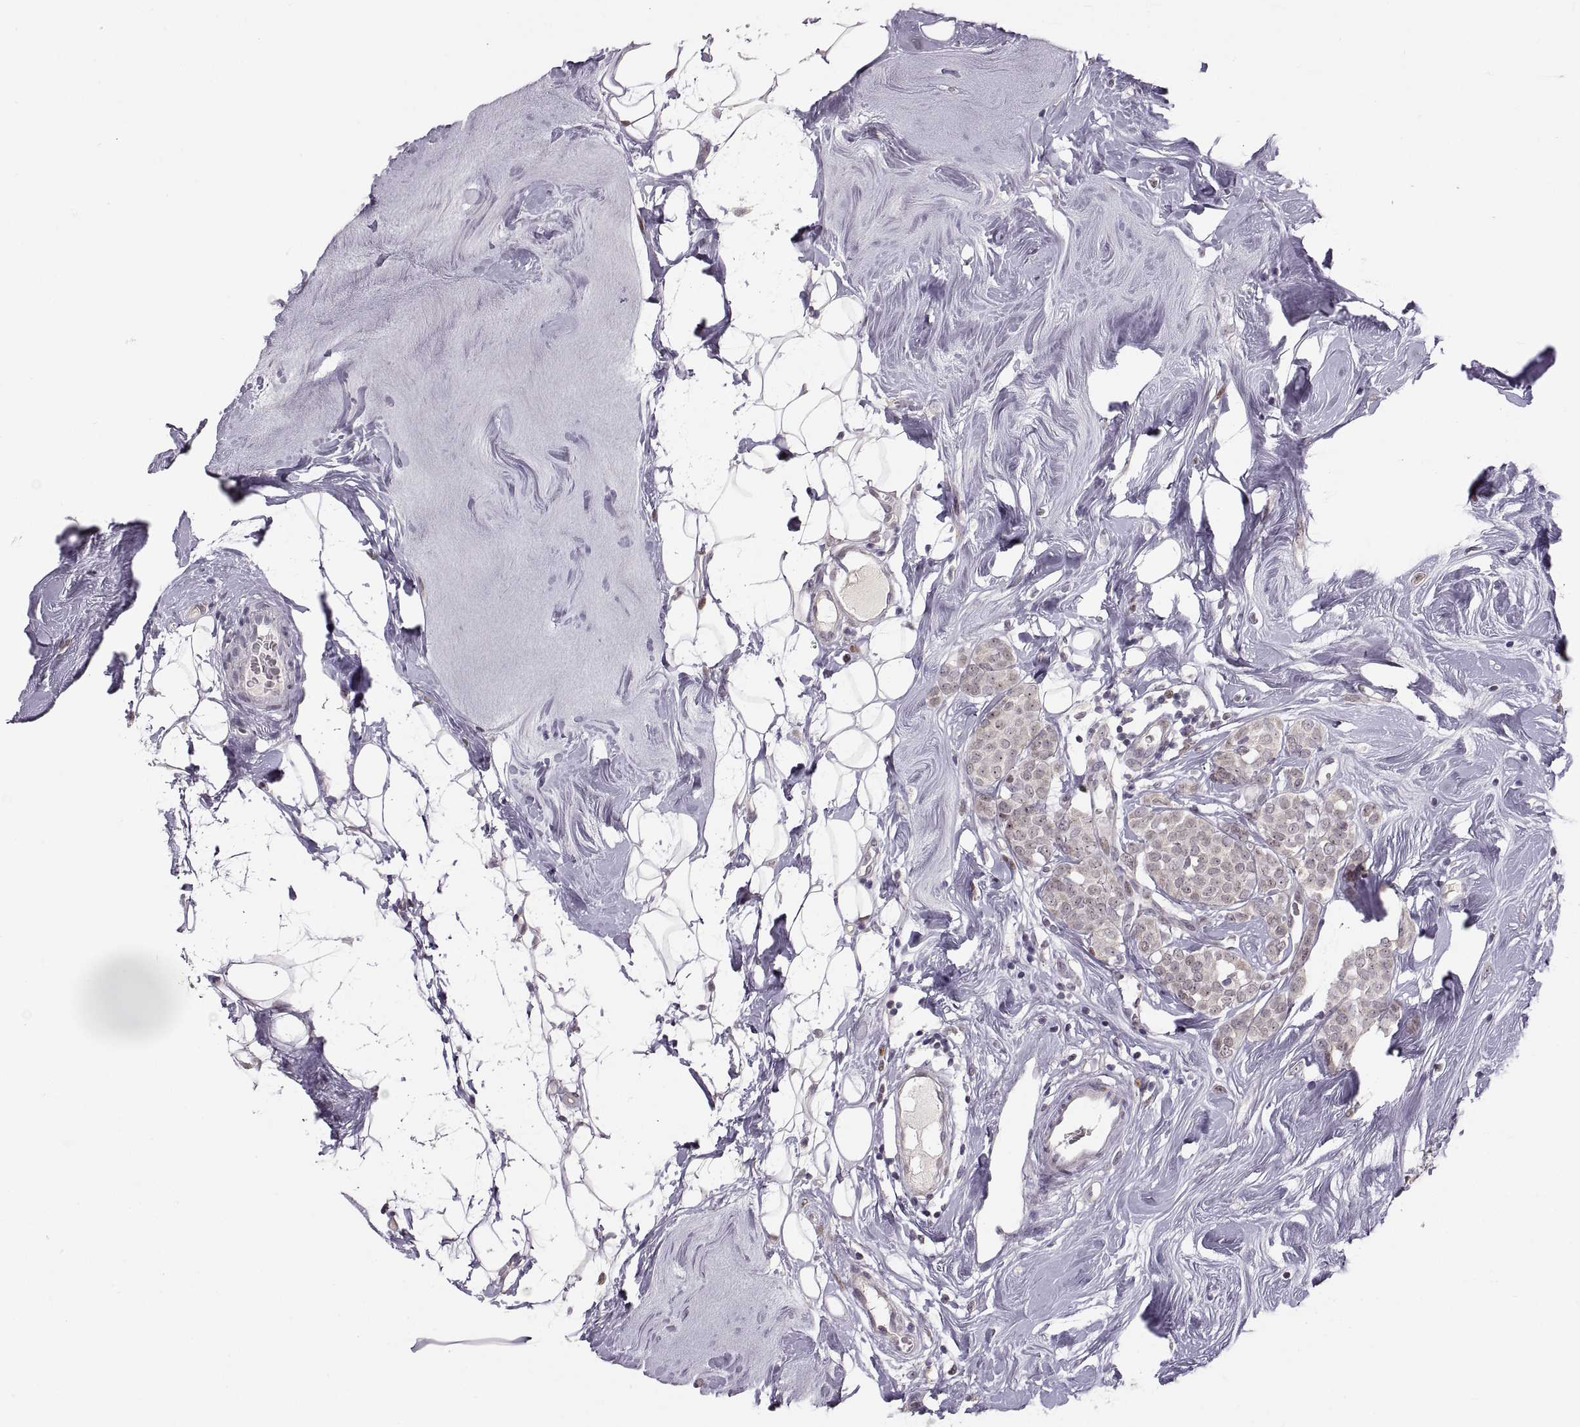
{"staining": {"intensity": "negative", "quantity": "none", "location": "none"}, "tissue": "breast cancer", "cell_type": "Tumor cells", "image_type": "cancer", "snomed": [{"axis": "morphology", "description": "Lobular carcinoma"}, {"axis": "topography", "description": "Breast"}], "caption": "IHC of lobular carcinoma (breast) reveals no expression in tumor cells. (Stains: DAB (3,3'-diaminobenzidine) immunohistochemistry (IHC) with hematoxylin counter stain, Microscopy: brightfield microscopy at high magnification).", "gene": "SNAI1", "patient": {"sex": "female", "age": 49}}